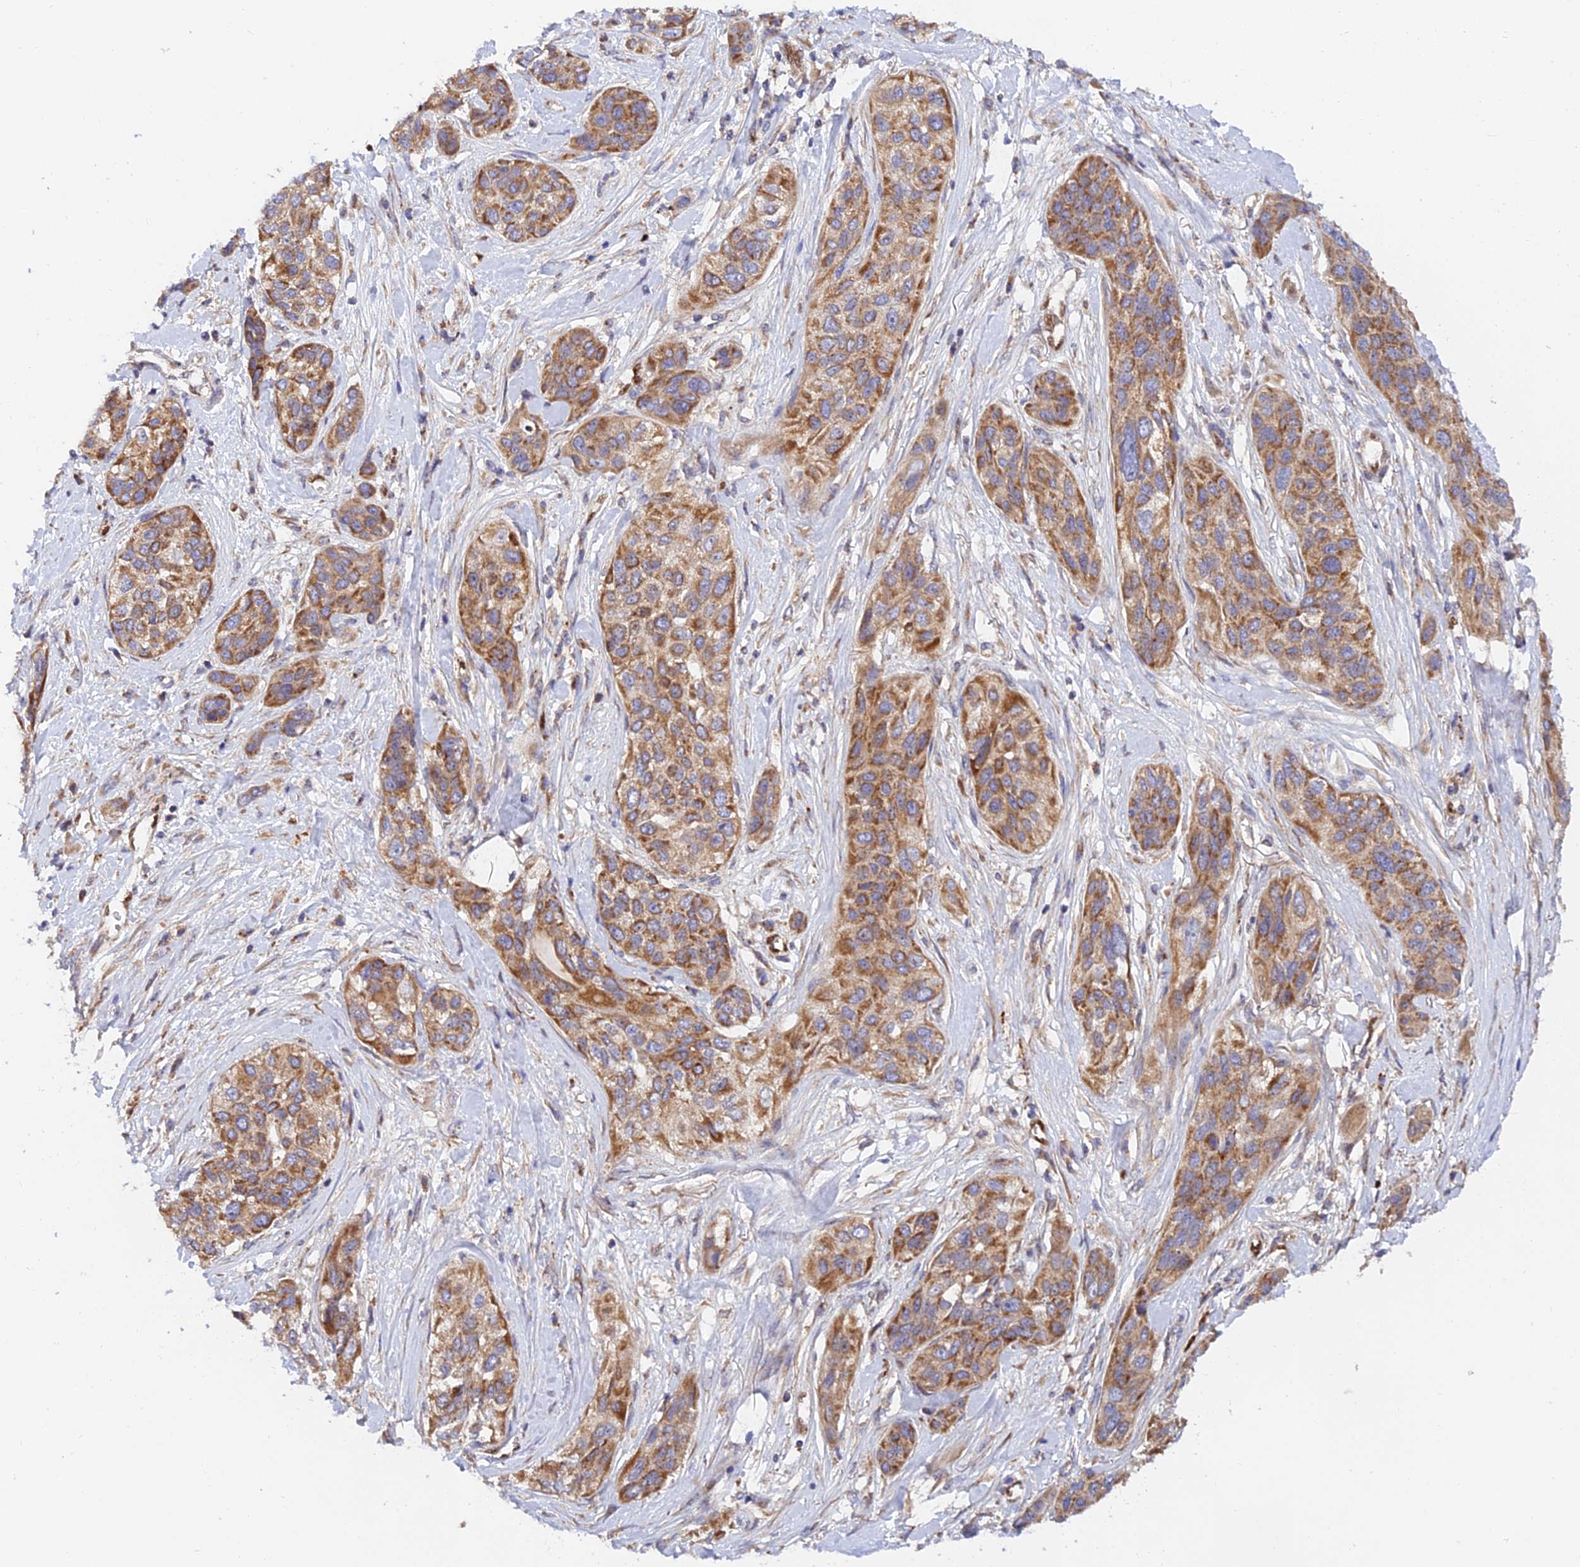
{"staining": {"intensity": "moderate", "quantity": ">75%", "location": "cytoplasmic/membranous"}, "tissue": "lung cancer", "cell_type": "Tumor cells", "image_type": "cancer", "snomed": [{"axis": "morphology", "description": "Squamous cell carcinoma, NOS"}, {"axis": "topography", "description": "Lung"}], "caption": "Protein staining of squamous cell carcinoma (lung) tissue displays moderate cytoplasmic/membranous expression in about >75% of tumor cells.", "gene": "PODNL1", "patient": {"sex": "female", "age": 70}}